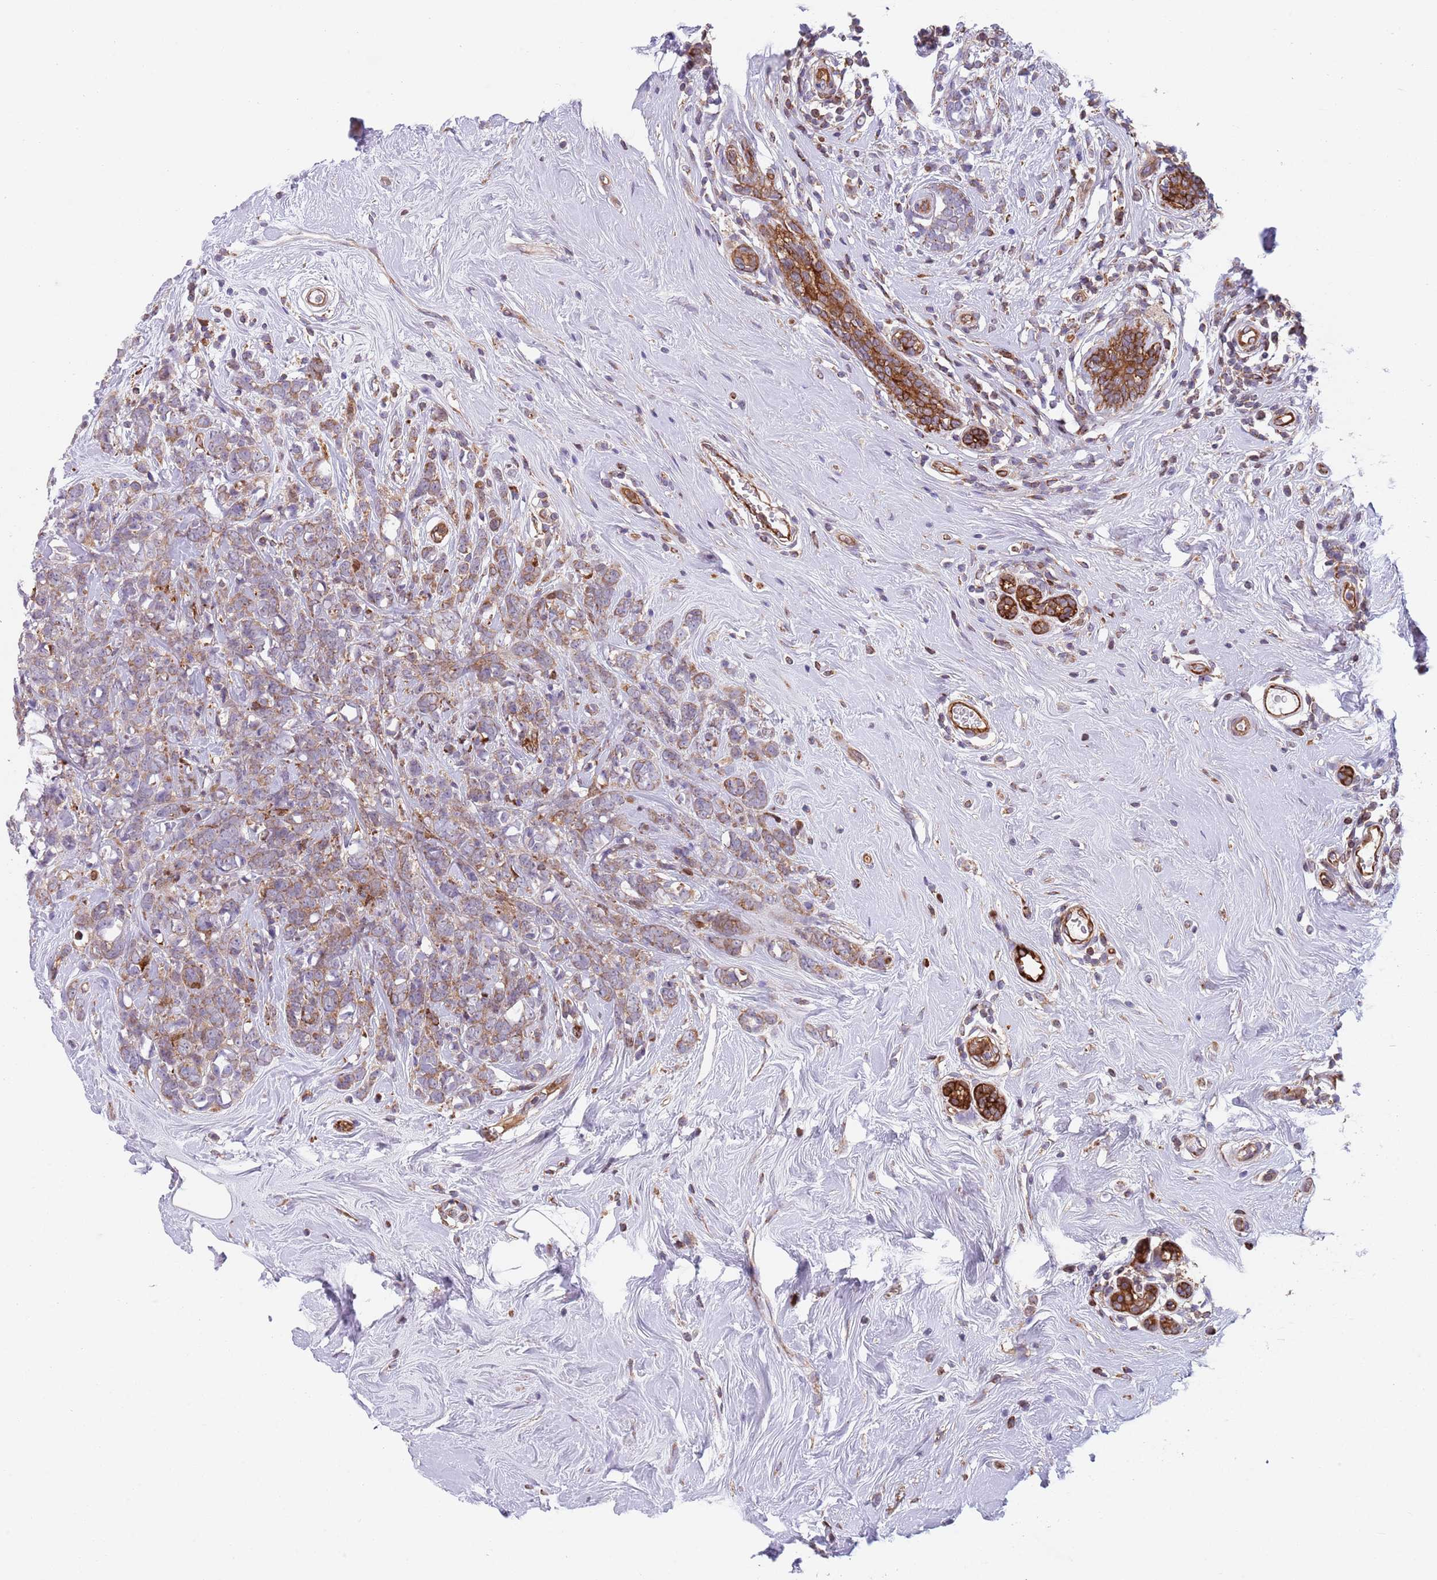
{"staining": {"intensity": "weak", "quantity": "25%-75%", "location": "cytoplasmic/membranous"}, "tissue": "breast cancer", "cell_type": "Tumor cells", "image_type": "cancer", "snomed": [{"axis": "morphology", "description": "Lobular carcinoma"}, {"axis": "topography", "description": "Breast"}], "caption": "Immunohistochemistry (IHC) of human breast lobular carcinoma exhibits low levels of weak cytoplasmic/membranous positivity in approximately 25%-75% of tumor cells.", "gene": "ZMYM5", "patient": {"sex": "female", "age": 58}}